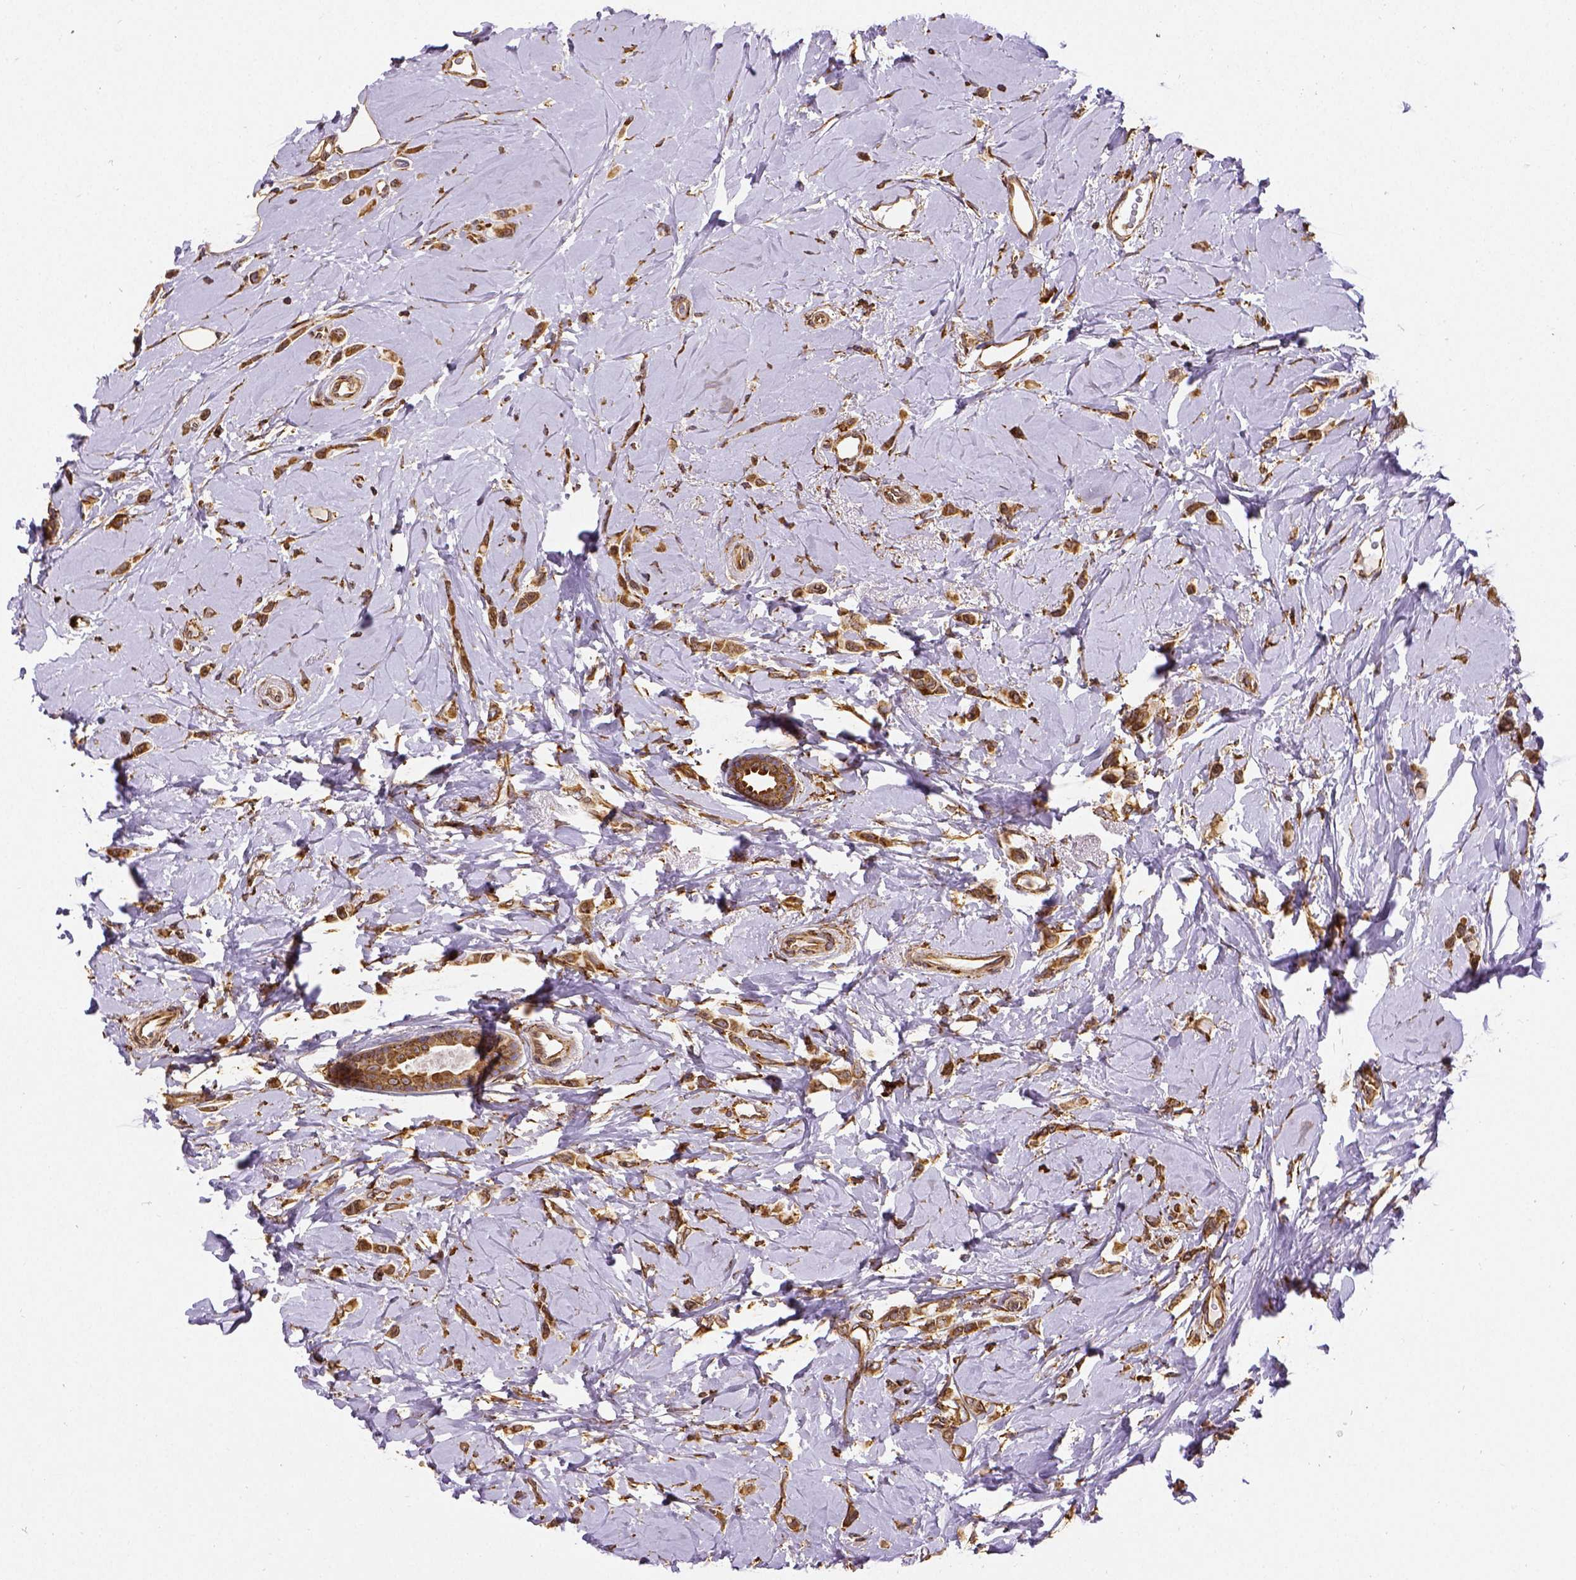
{"staining": {"intensity": "strong", "quantity": ">75%", "location": "cytoplasmic/membranous"}, "tissue": "breast cancer", "cell_type": "Tumor cells", "image_type": "cancer", "snomed": [{"axis": "morphology", "description": "Lobular carcinoma"}, {"axis": "topography", "description": "Breast"}], "caption": "A micrograph of lobular carcinoma (breast) stained for a protein demonstrates strong cytoplasmic/membranous brown staining in tumor cells. The staining was performed using DAB (3,3'-diaminobenzidine) to visualize the protein expression in brown, while the nuclei were stained in blue with hematoxylin (Magnification: 20x).", "gene": "MTDH", "patient": {"sex": "female", "age": 66}}